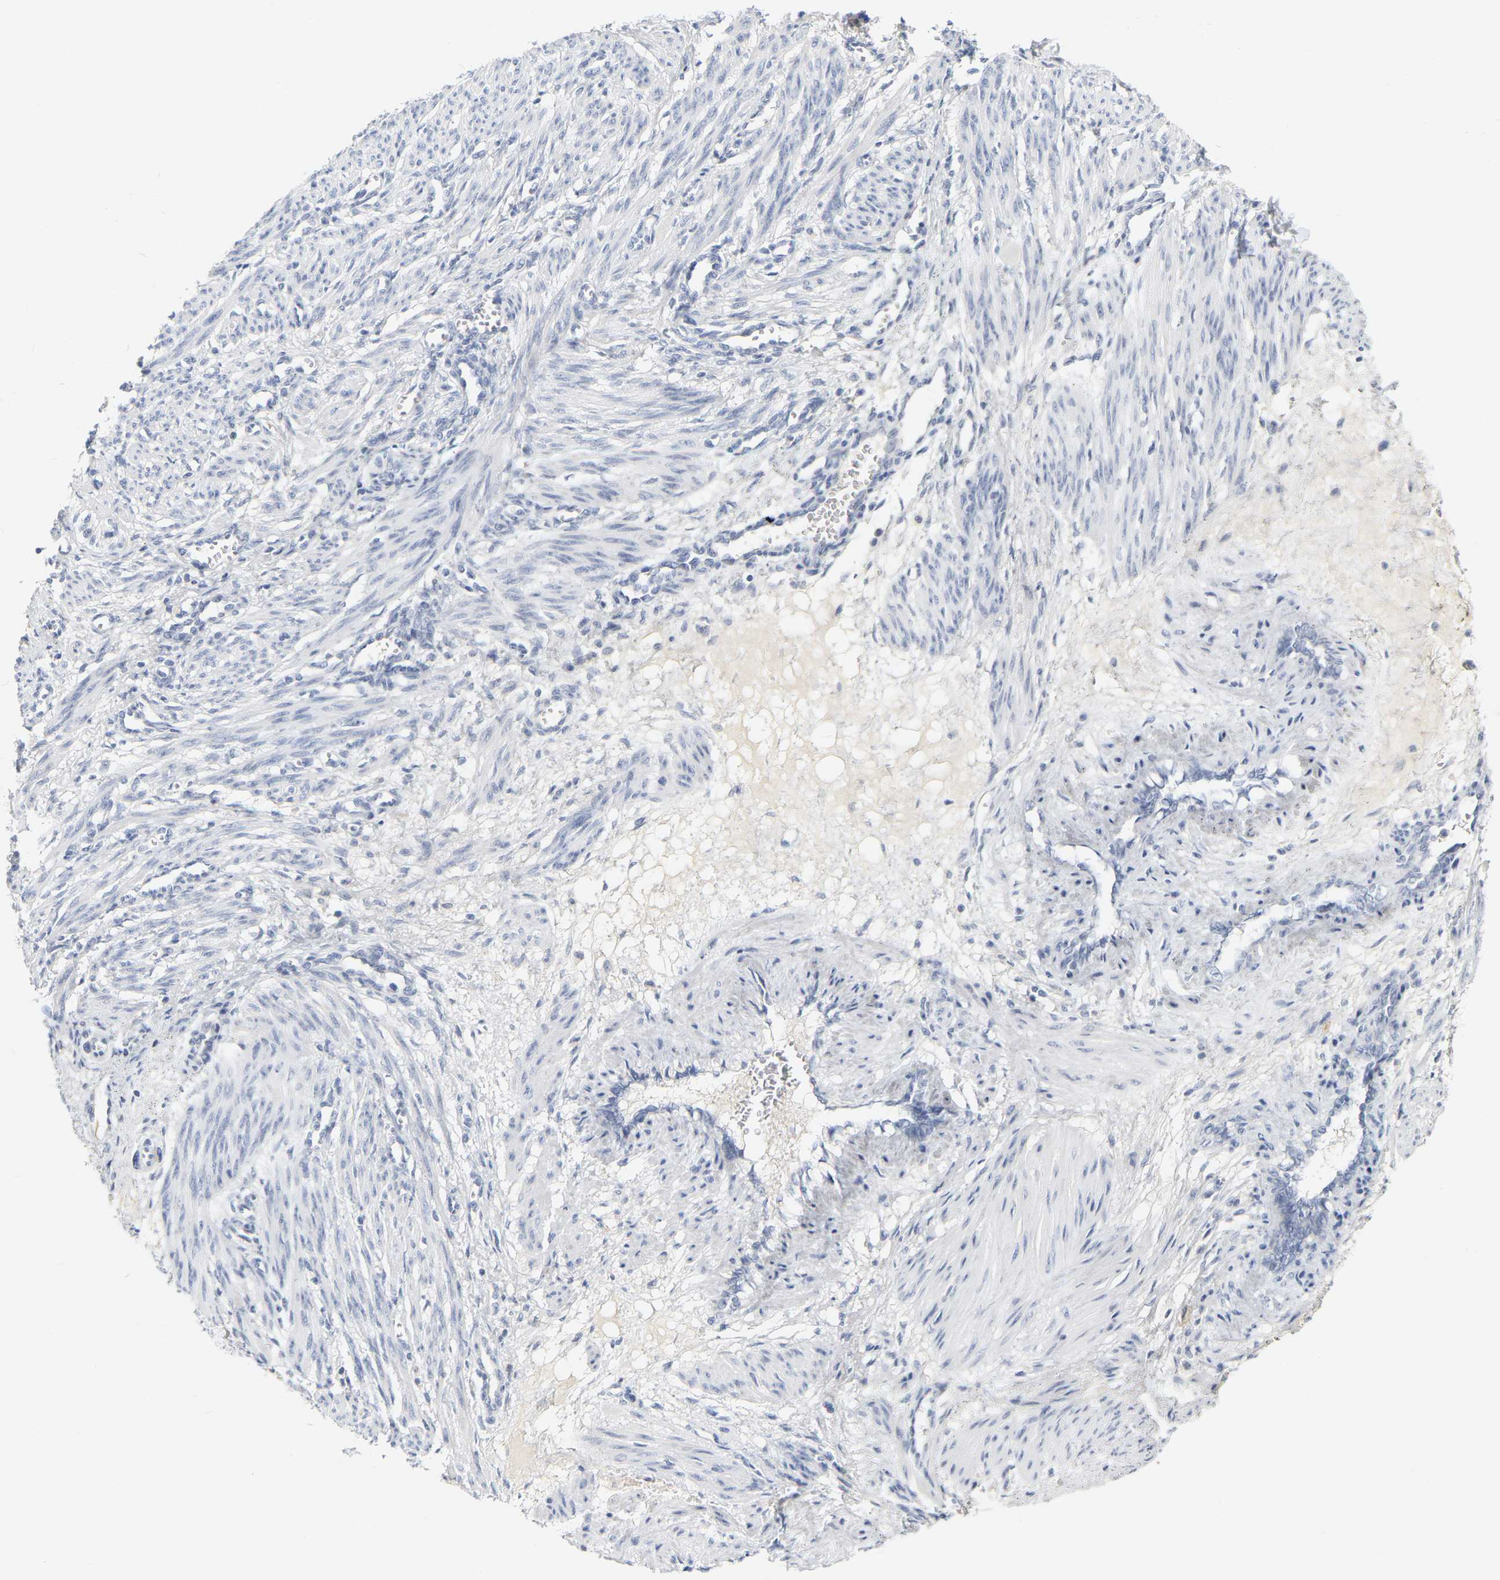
{"staining": {"intensity": "negative", "quantity": "none", "location": "none"}, "tissue": "smooth muscle", "cell_type": "Smooth muscle cells", "image_type": "normal", "snomed": [{"axis": "morphology", "description": "Normal tissue, NOS"}, {"axis": "topography", "description": "Endometrium"}], "caption": "The image demonstrates no significant staining in smooth muscle cells of smooth muscle.", "gene": "KRT76", "patient": {"sex": "female", "age": 33}}